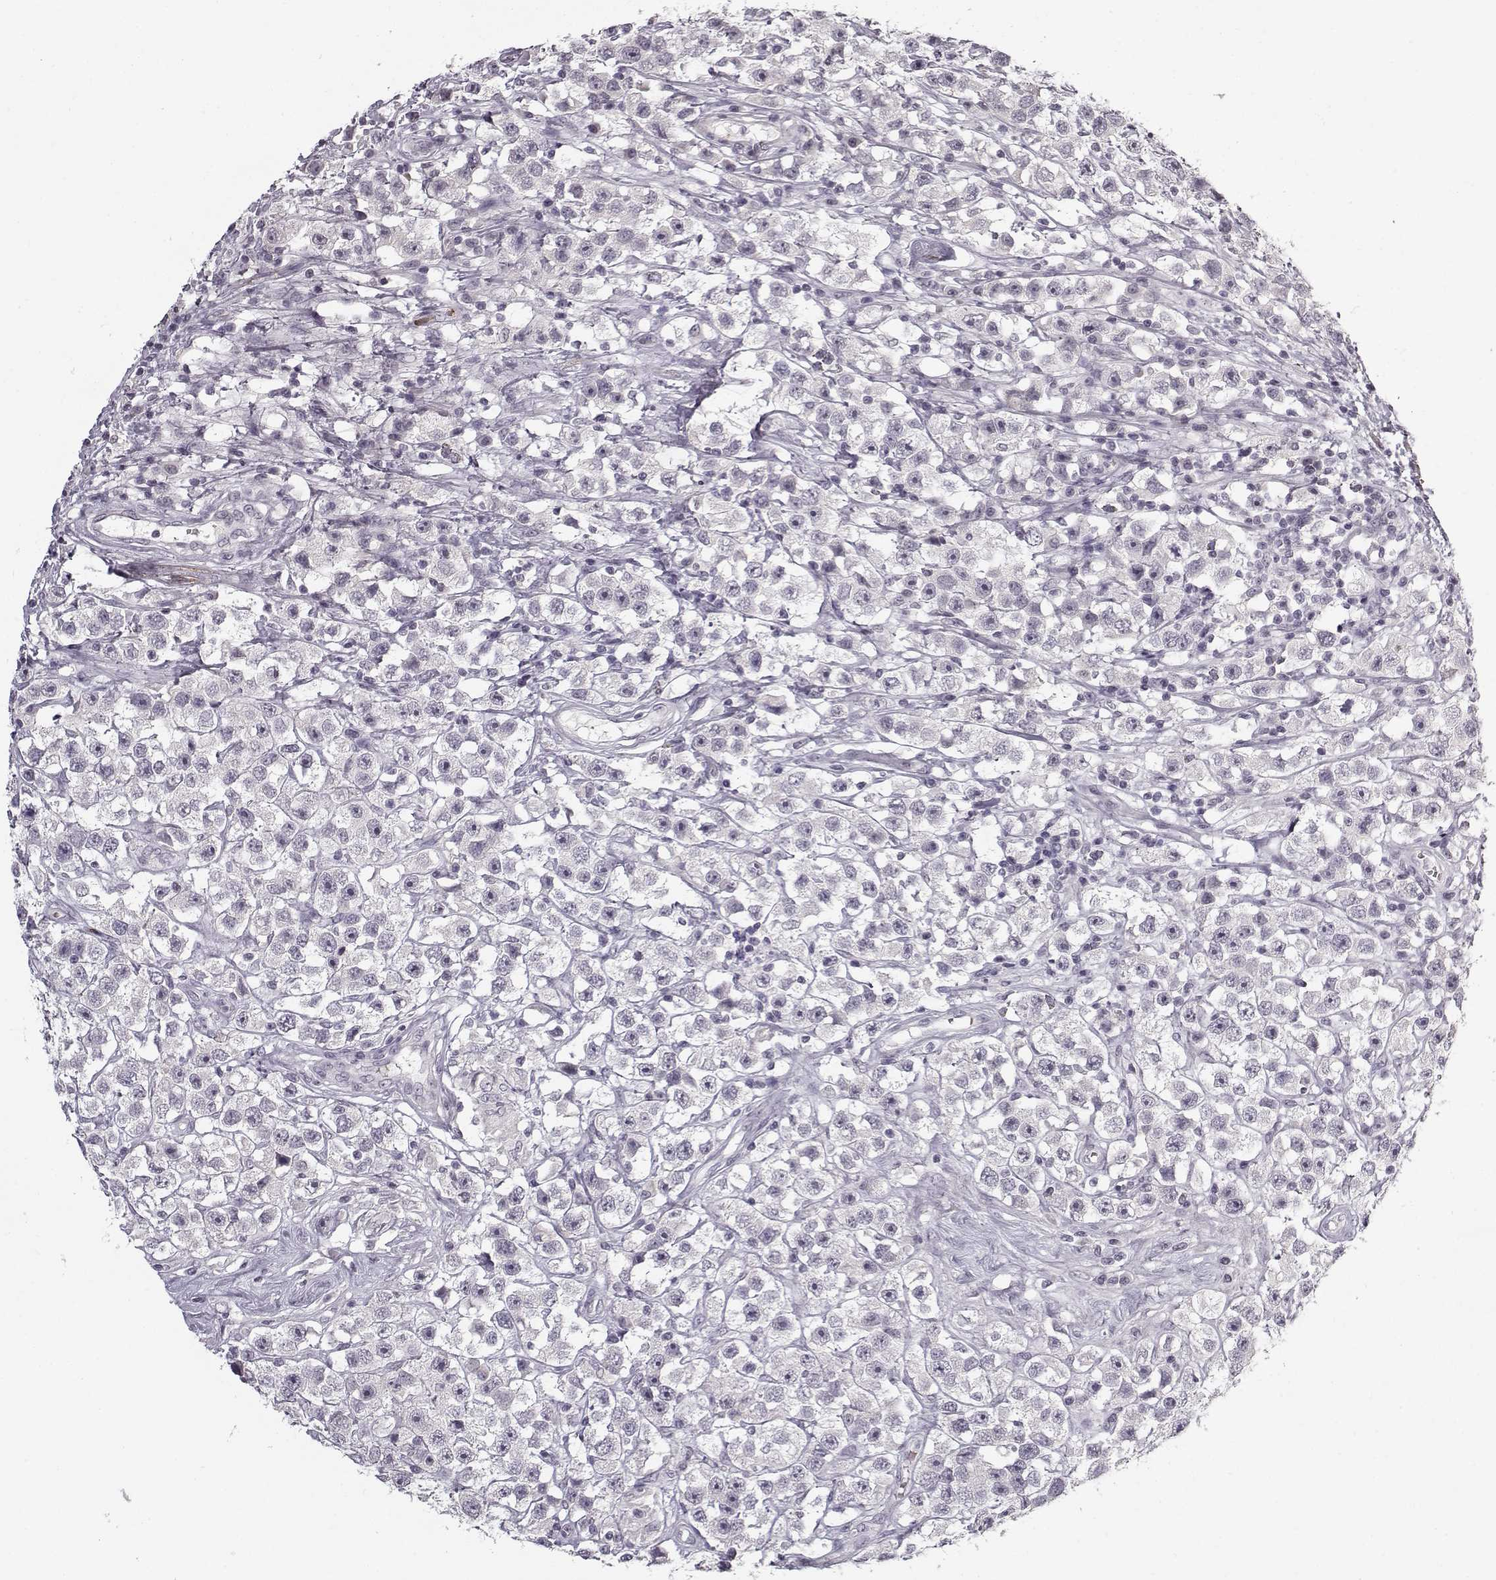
{"staining": {"intensity": "negative", "quantity": "none", "location": "none"}, "tissue": "testis cancer", "cell_type": "Tumor cells", "image_type": "cancer", "snomed": [{"axis": "morphology", "description": "Seminoma, NOS"}, {"axis": "topography", "description": "Testis"}], "caption": "Immunohistochemical staining of human seminoma (testis) reveals no significant expression in tumor cells.", "gene": "SNCA", "patient": {"sex": "male", "age": 45}}